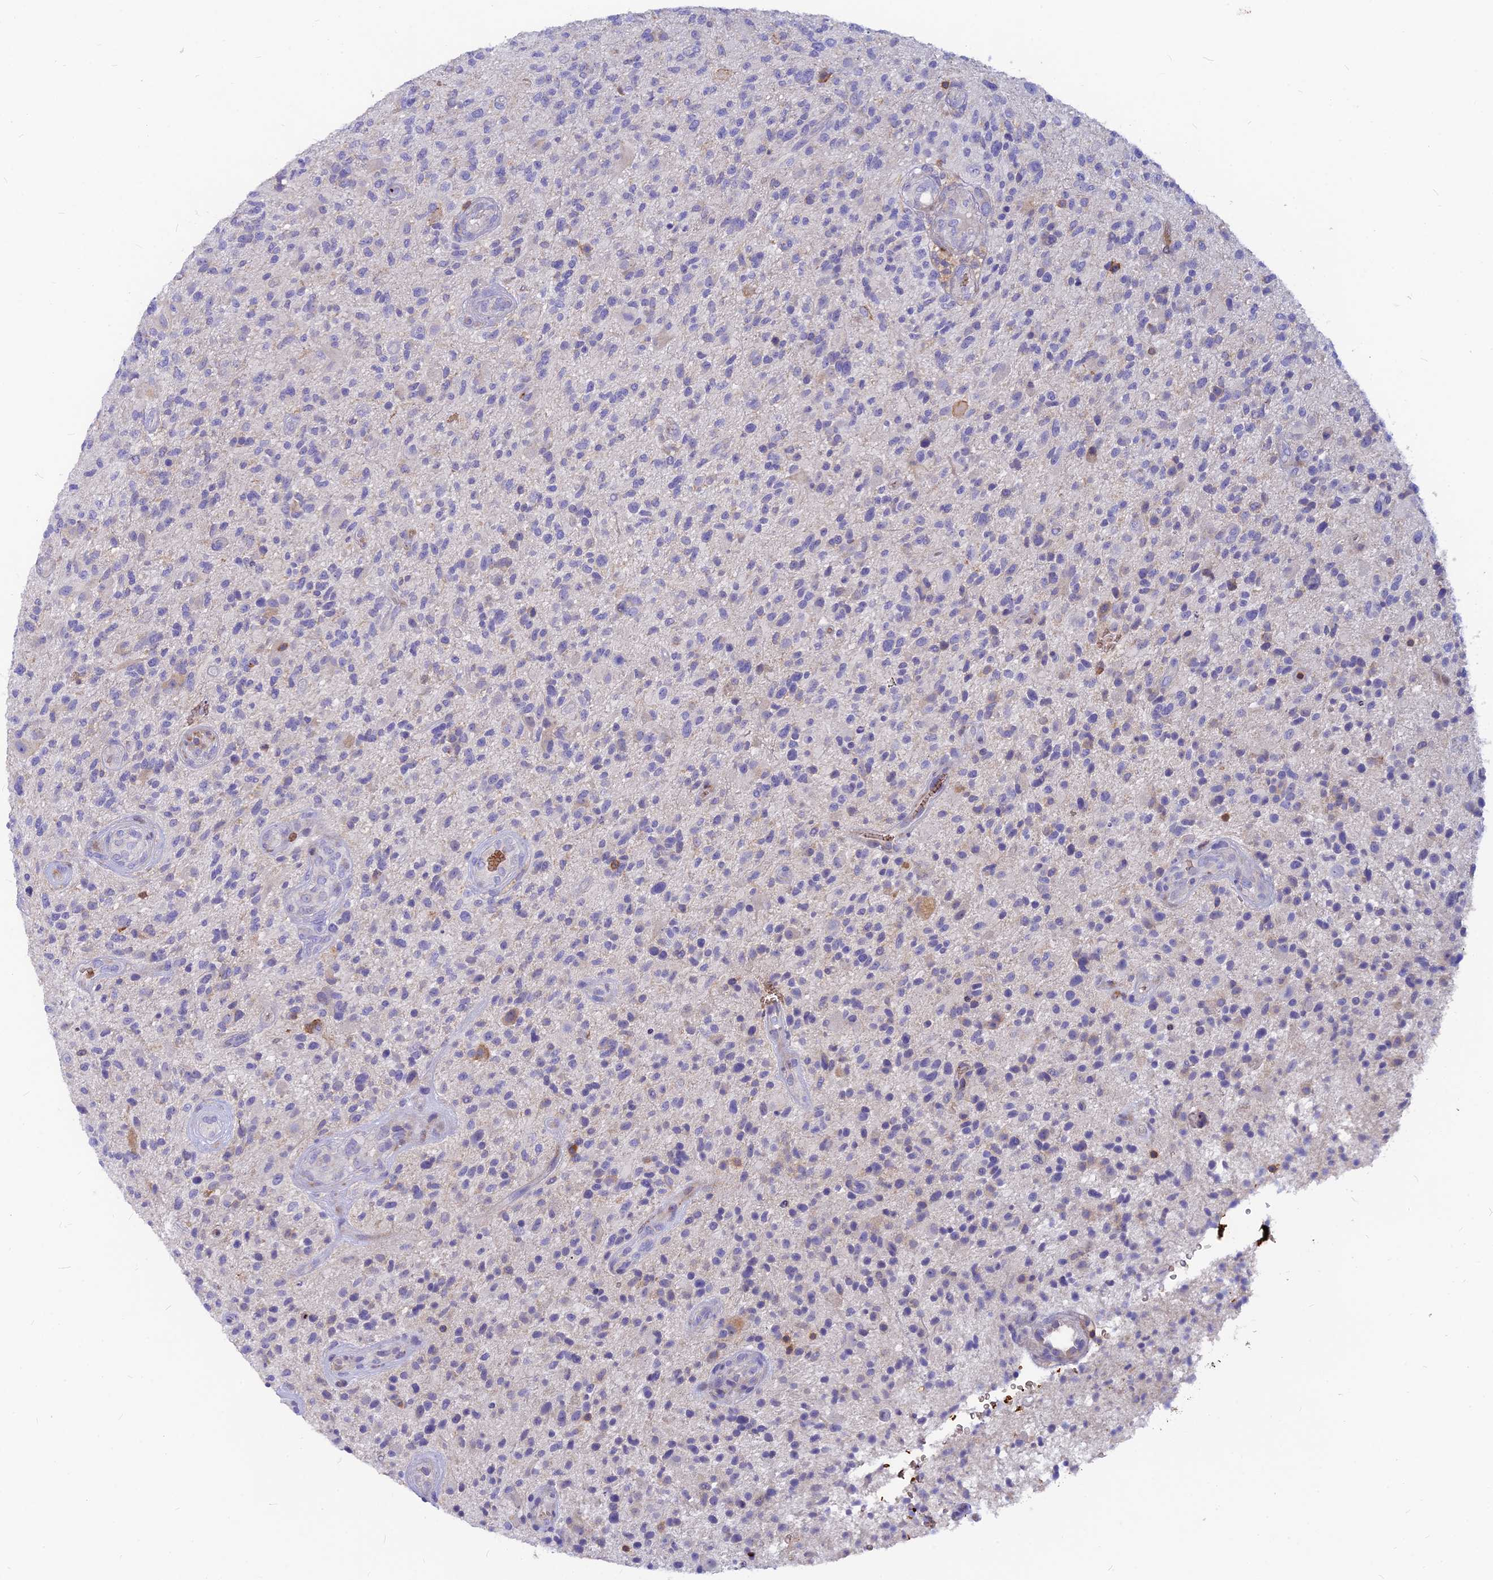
{"staining": {"intensity": "negative", "quantity": "none", "location": "none"}, "tissue": "glioma", "cell_type": "Tumor cells", "image_type": "cancer", "snomed": [{"axis": "morphology", "description": "Glioma, malignant, High grade"}, {"axis": "topography", "description": "Brain"}], "caption": "IHC image of human glioma stained for a protein (brown), which exhibits no staining in tumor cells.", "gene": "DENND2D", "patient": {"sex": "male", "age": 47}}